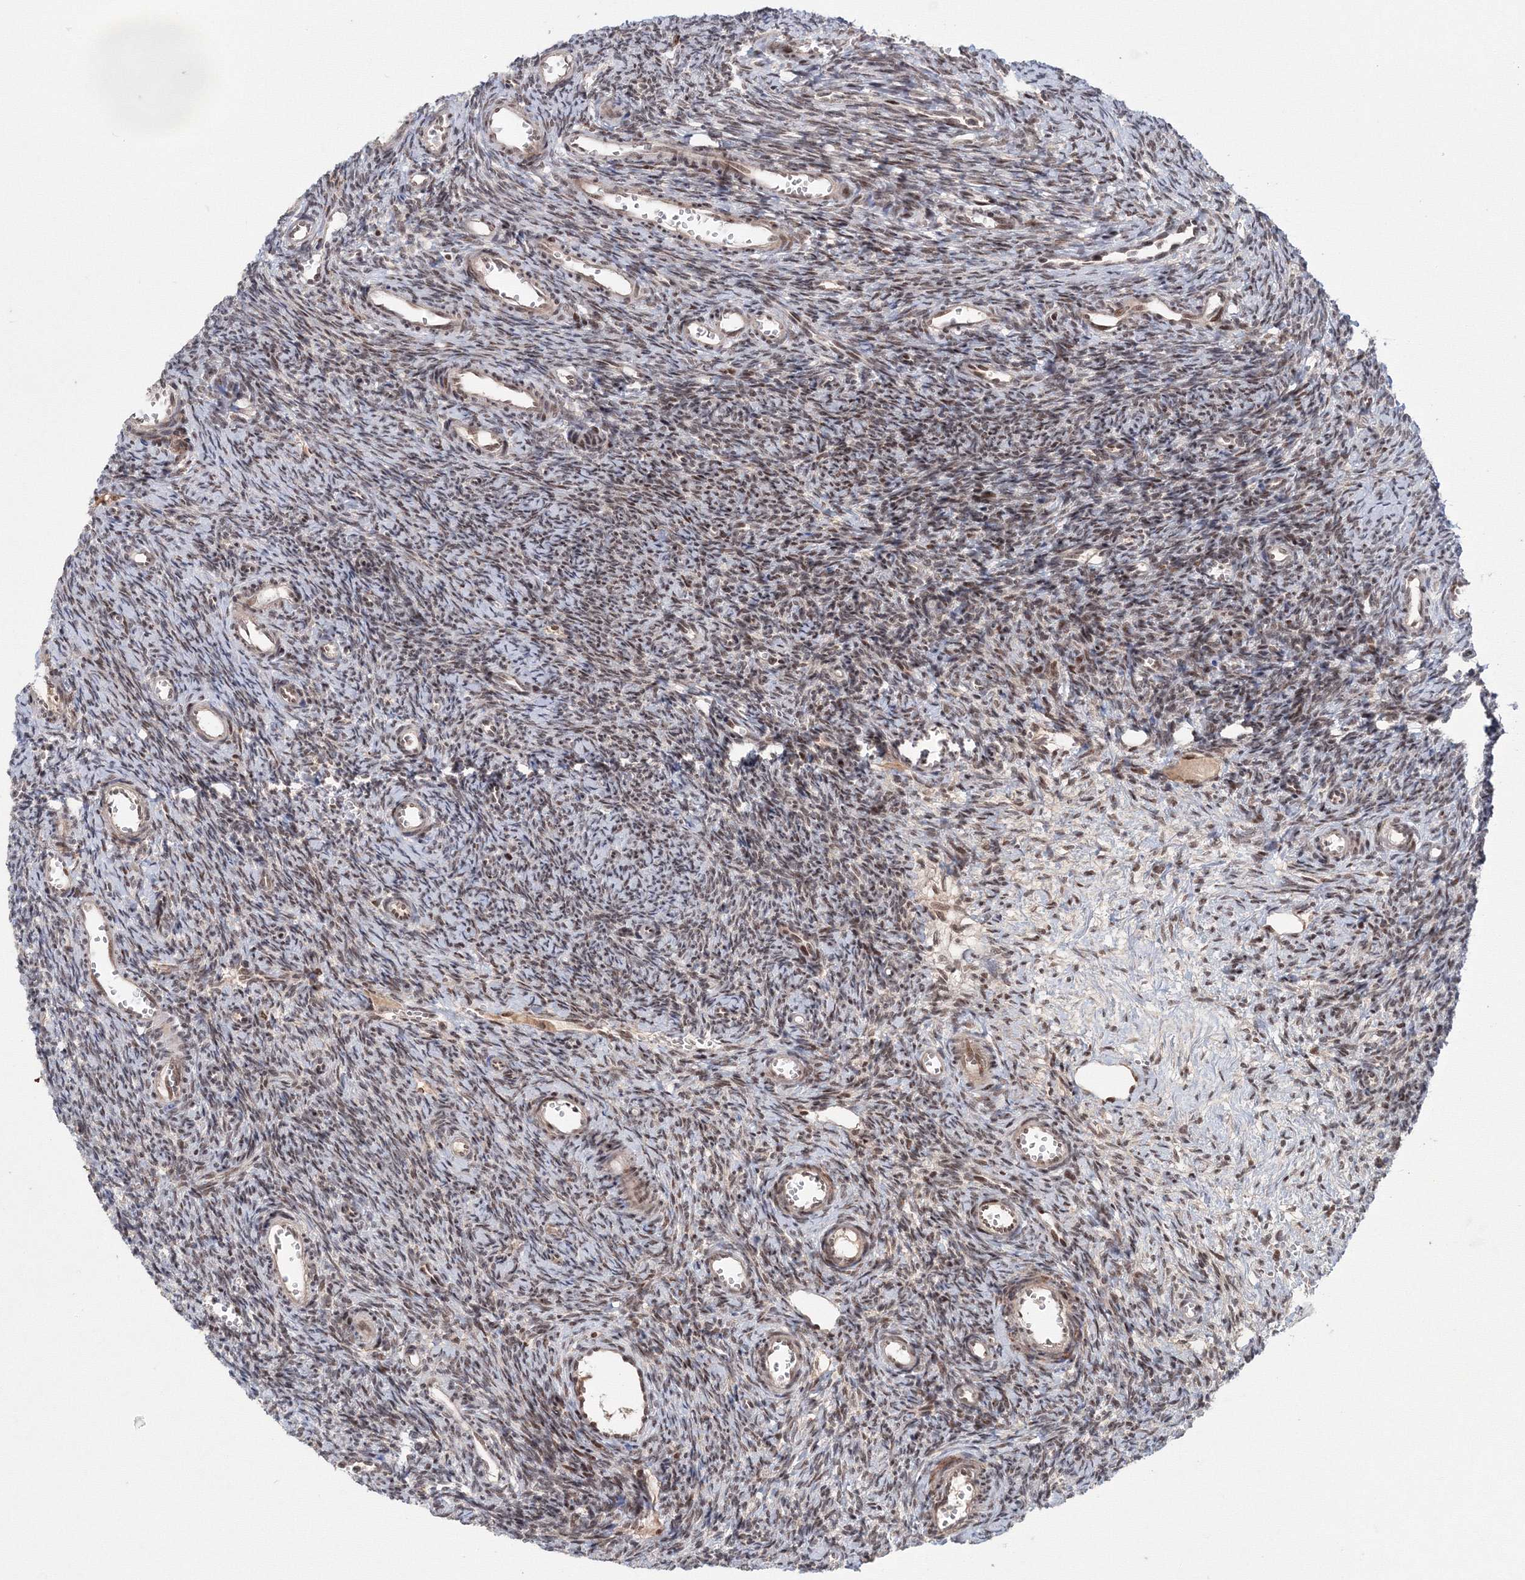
{"staining": {"intensity": "moderate", "quantity": "25%-75%", "location": "nuclear"}, "tissue": "ovary", "cell_type": "Ovarian stroma cells", "image_type": "normal", "snomed": [{"axis": "morphology", "description": "Normal tissue, NOS"}, {"axis": "topography", "description": "Ovary"}], "caption": "Immunohistochemical staining of unremarkable human ovary displays moderate nuclear protein expression in about 25%-75% of ovarian stroma cells. (Stains: DAB (3,3'-diaminobenzidine) in brown, nuclei in blue, Microscopy: brightfield microscopy at high magnification).", "gene": "NOA1", "patient": {"sex": "female", "age": 39}}